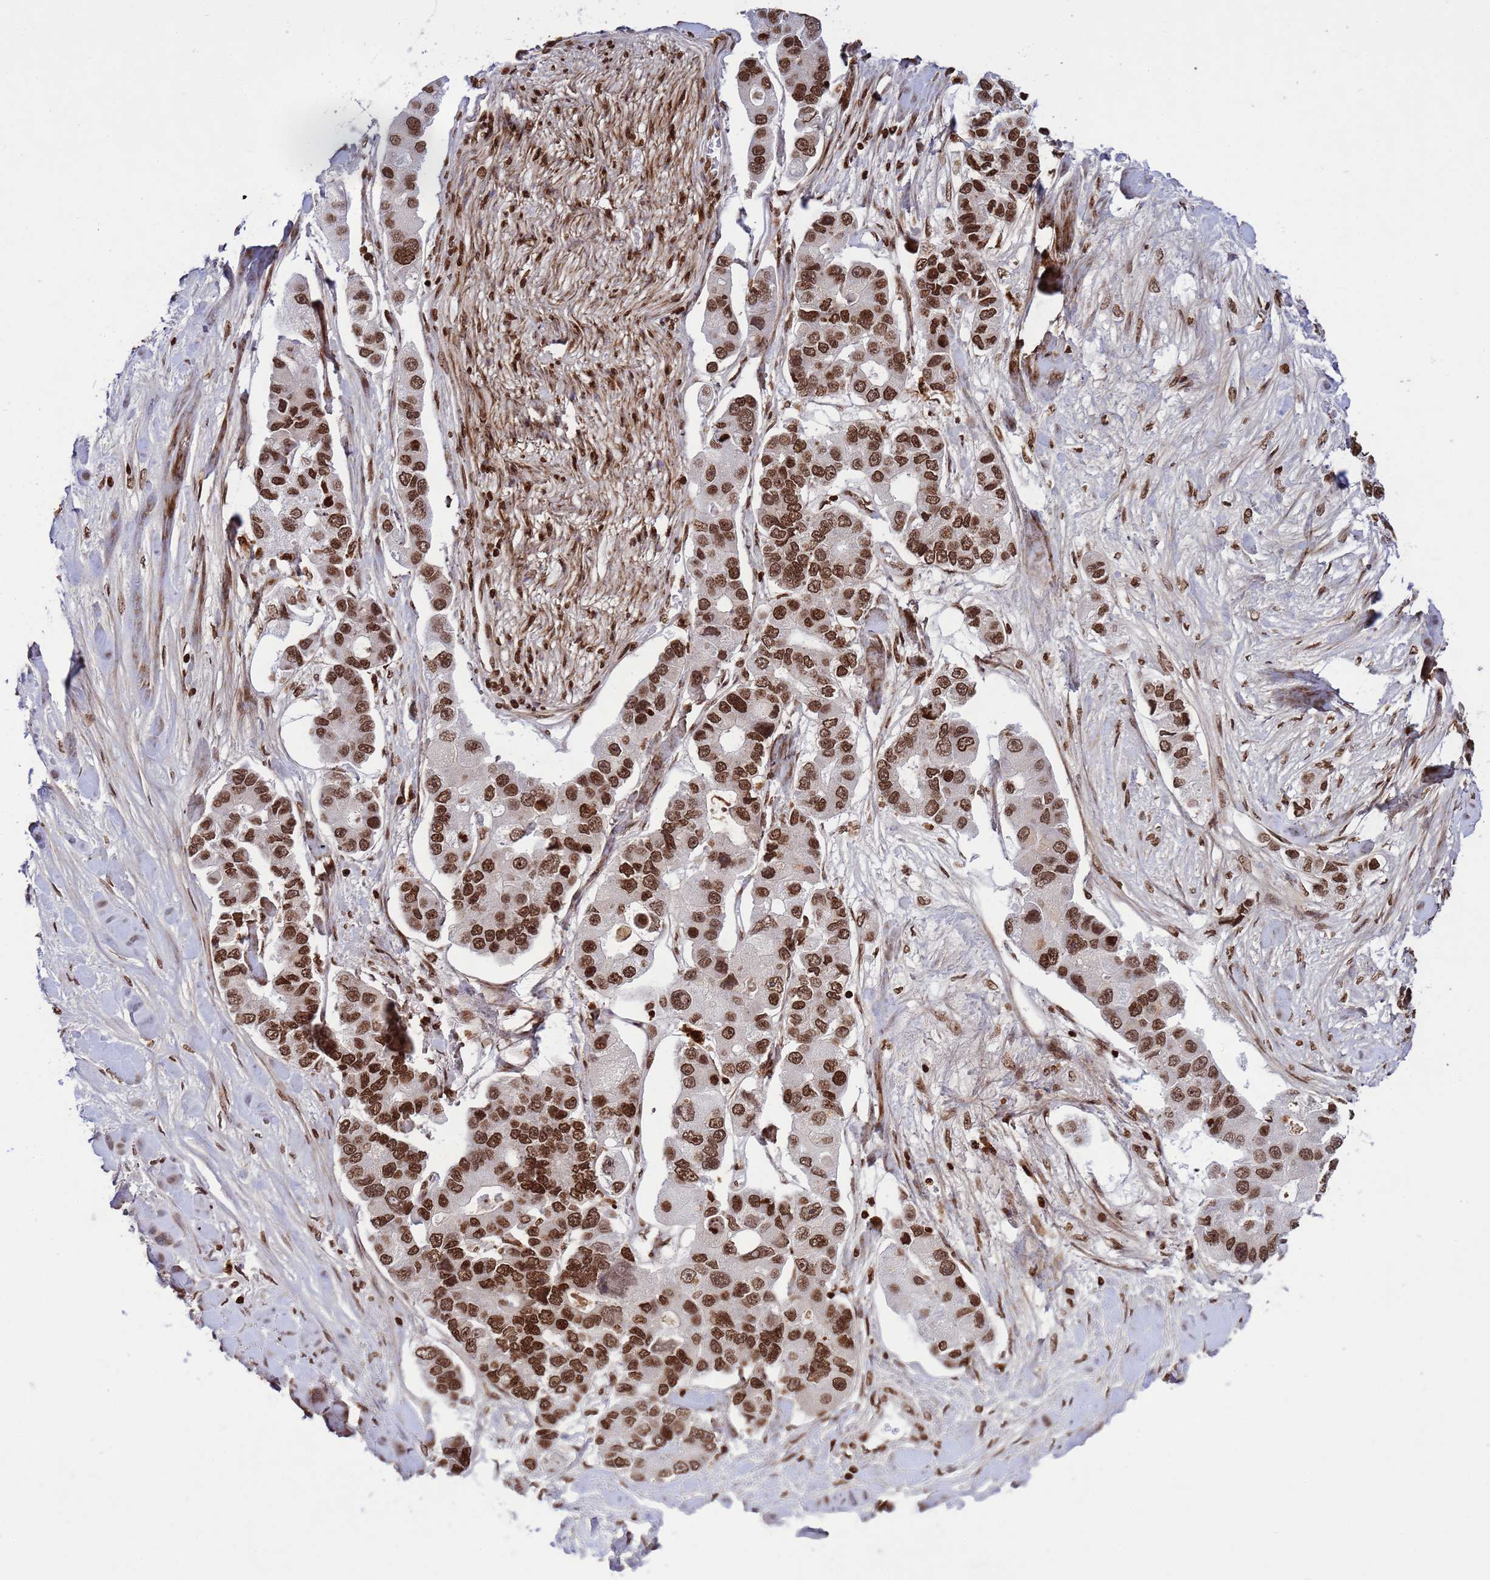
{"staining": {"intensity": "strong", "quantity": ">75%", "location": "nuclear"}, "tissue": "lung cancer", "cell_type": "Tumor cells", "image_type": "cancer", "snomed": [{"axis": "morphology", "description": "Adenocarcinoma, NOS"}, {"axis": "topography", "description": "Lung"}], "caption": "A photomicrograph of human lung cancer (adenocarcinoma) stained for a protein shows strong nuclear brown staining in tumor cells. (DAB IHC with brightfield microscopy, high magnification).", "gene": "H3-3B", "patient": {"sex": "female", "age": 54}}